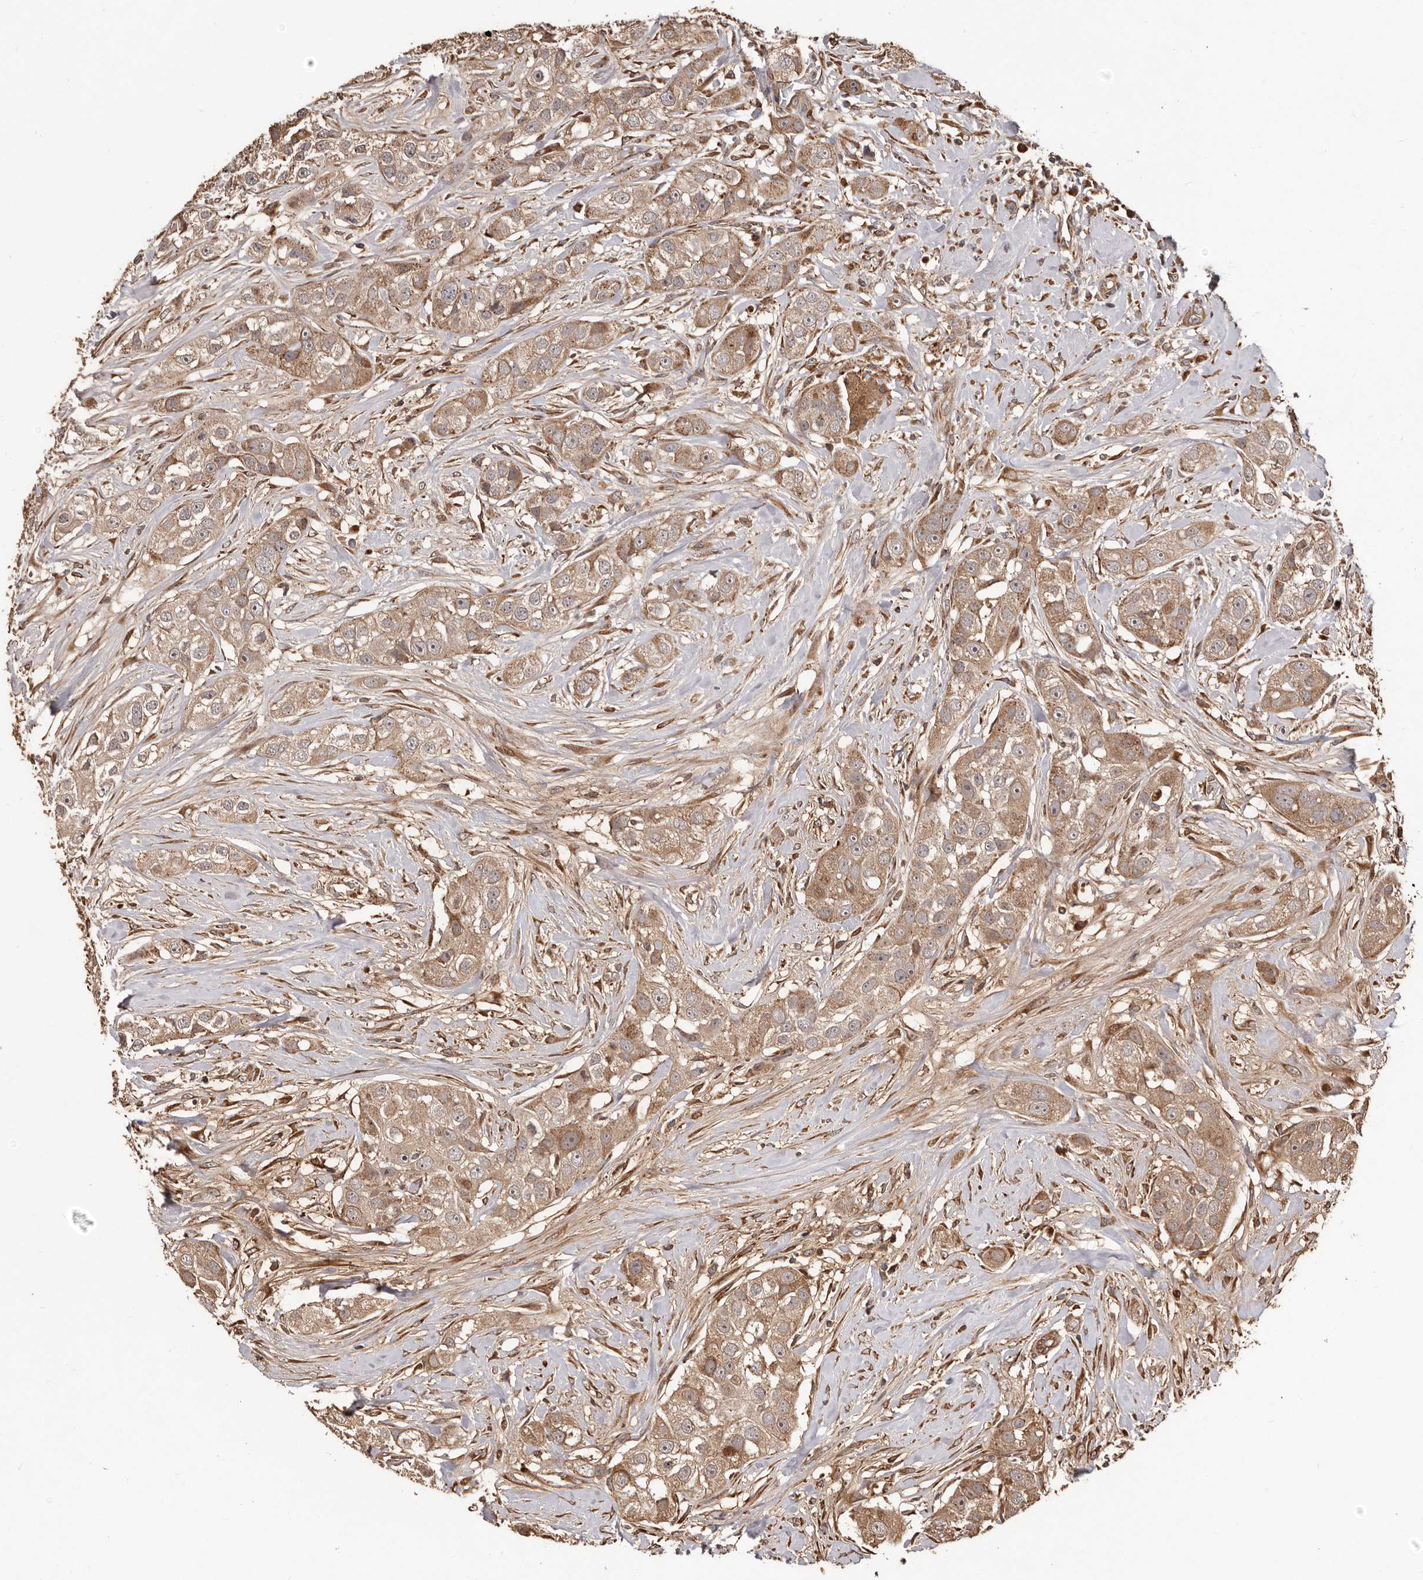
{"staining": {"intensity": "moderate", "quantity": ">75%", "location": "cytoplasmic/membranous"}, "tissue": "head and neck cancer", "cell_type": "Tumor cells", "image_type": "cancer", "snomed": [{"axis": "morphology", "description": "Normal tissue, NOS"}, {"axis": "morphology", "description": "Squamous cell carcinoma, NOS"}, {"axis": "topography", "description": "Skeletal muscle"}, {"axis": "topography", "description": "Head-Neck"}], "caption": "Protein expression analysis of human head and neck cancer reveals moderate cytoplasmic/membranous positivity in approximately >75% of tumor cells.", "gene": "MTO1", "patient": {"sex": "male", "age": 51}}